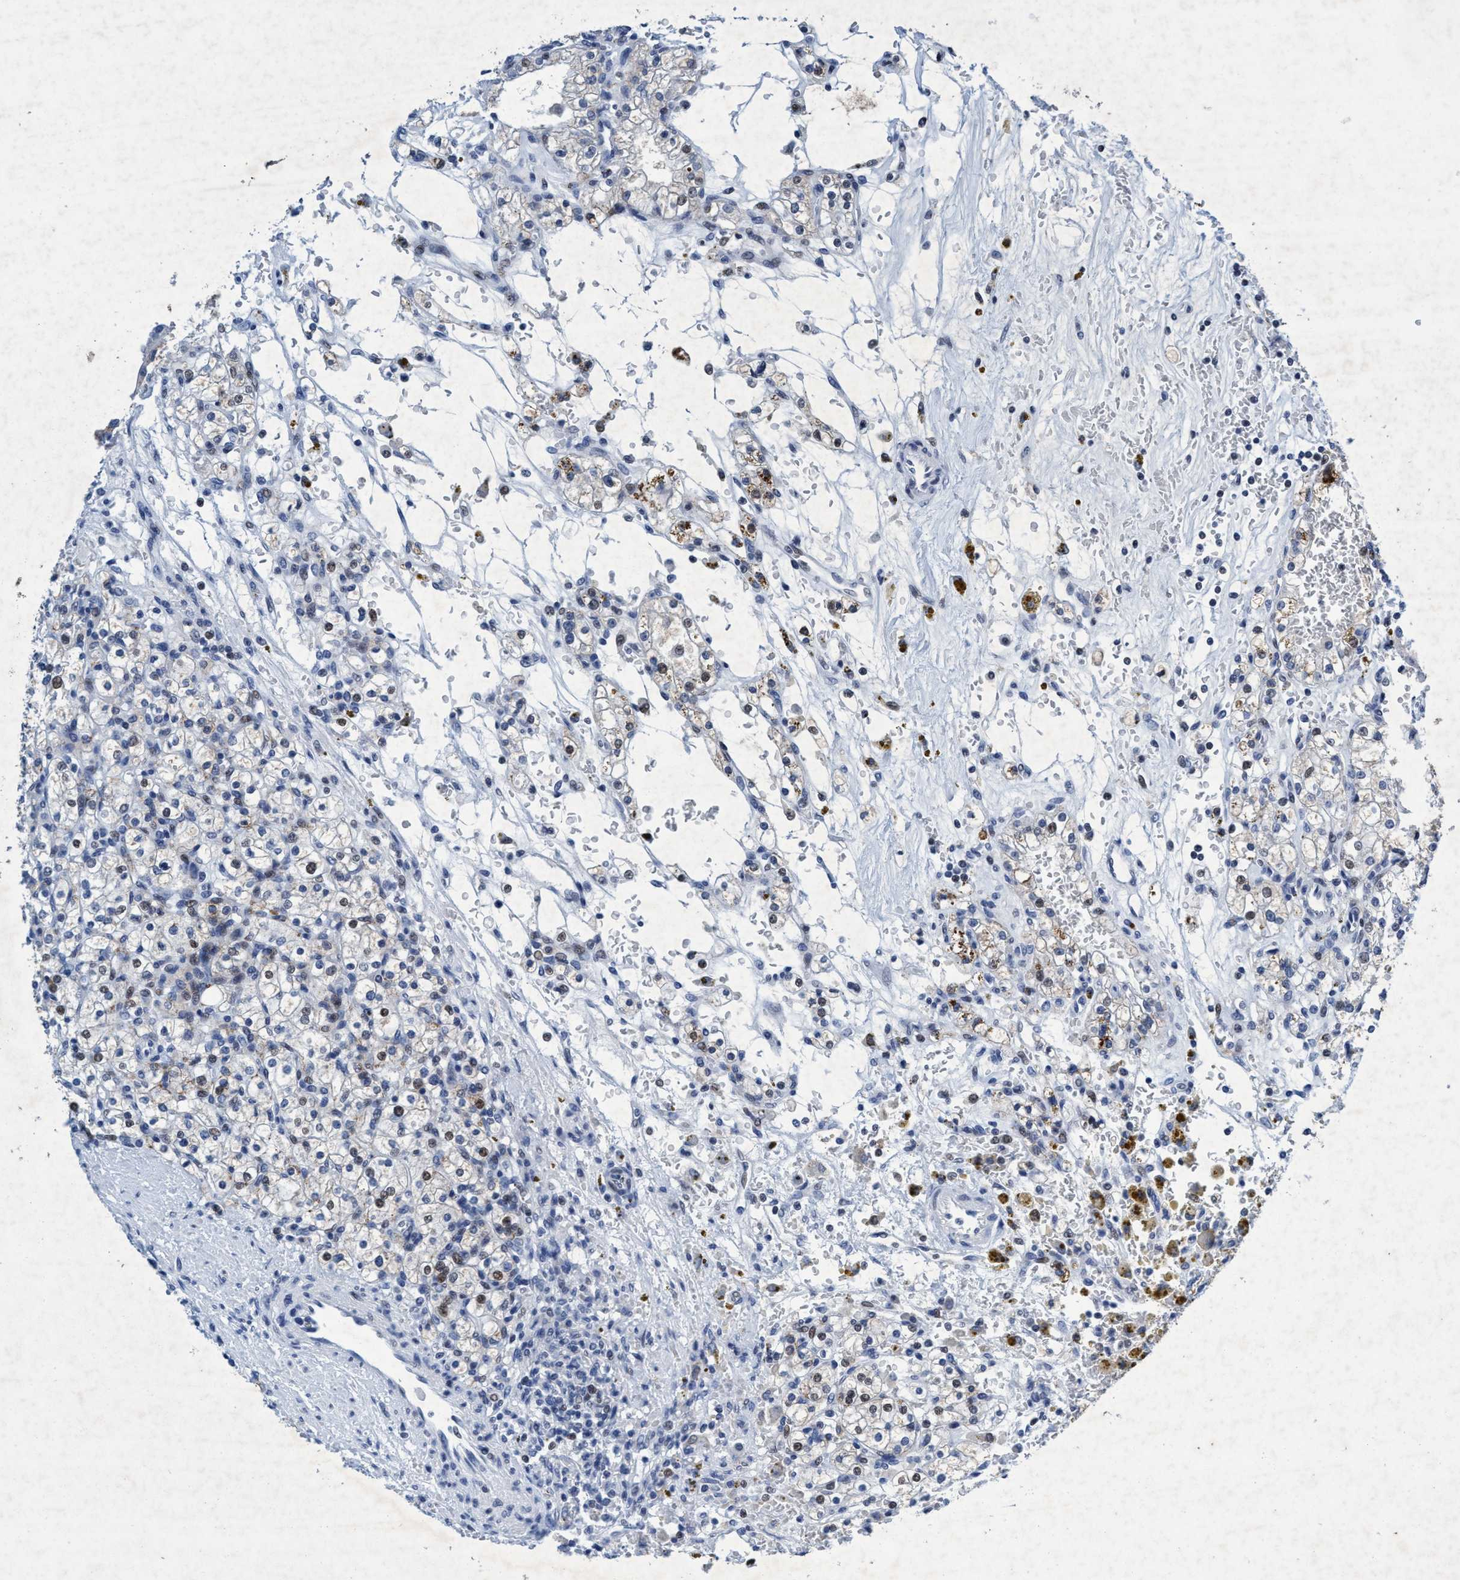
{"staining": {"intensity": "weak", "quantity": "25%-75%", "location": "cytoplasmic/membranous,nuclear"}, "tissue": "renal cancer", "cell_type": "Tumor cells", "image_type": "cancer", "snomed": [{"axis": "morphology", "description": "Normal tissue, NOS"}, {"axis": "morphology", "description": "Adenocarcinoma, NOS"}, {"axis": "topography", "description": "Kidney"}], "caption": "A high-resolution micrograph shows IHC staining of adenocarcinoma (renal), which reveals weak cytoplasmic/membranous and nuclear positivity in approximately 25%-75% of tumor cells. (DAB (3,3'-diaminobenzidine) IHC with brightfield microscopy, high magnification).", "gene": "GRB14", "patient": {"sex": "female", "age": 55}}